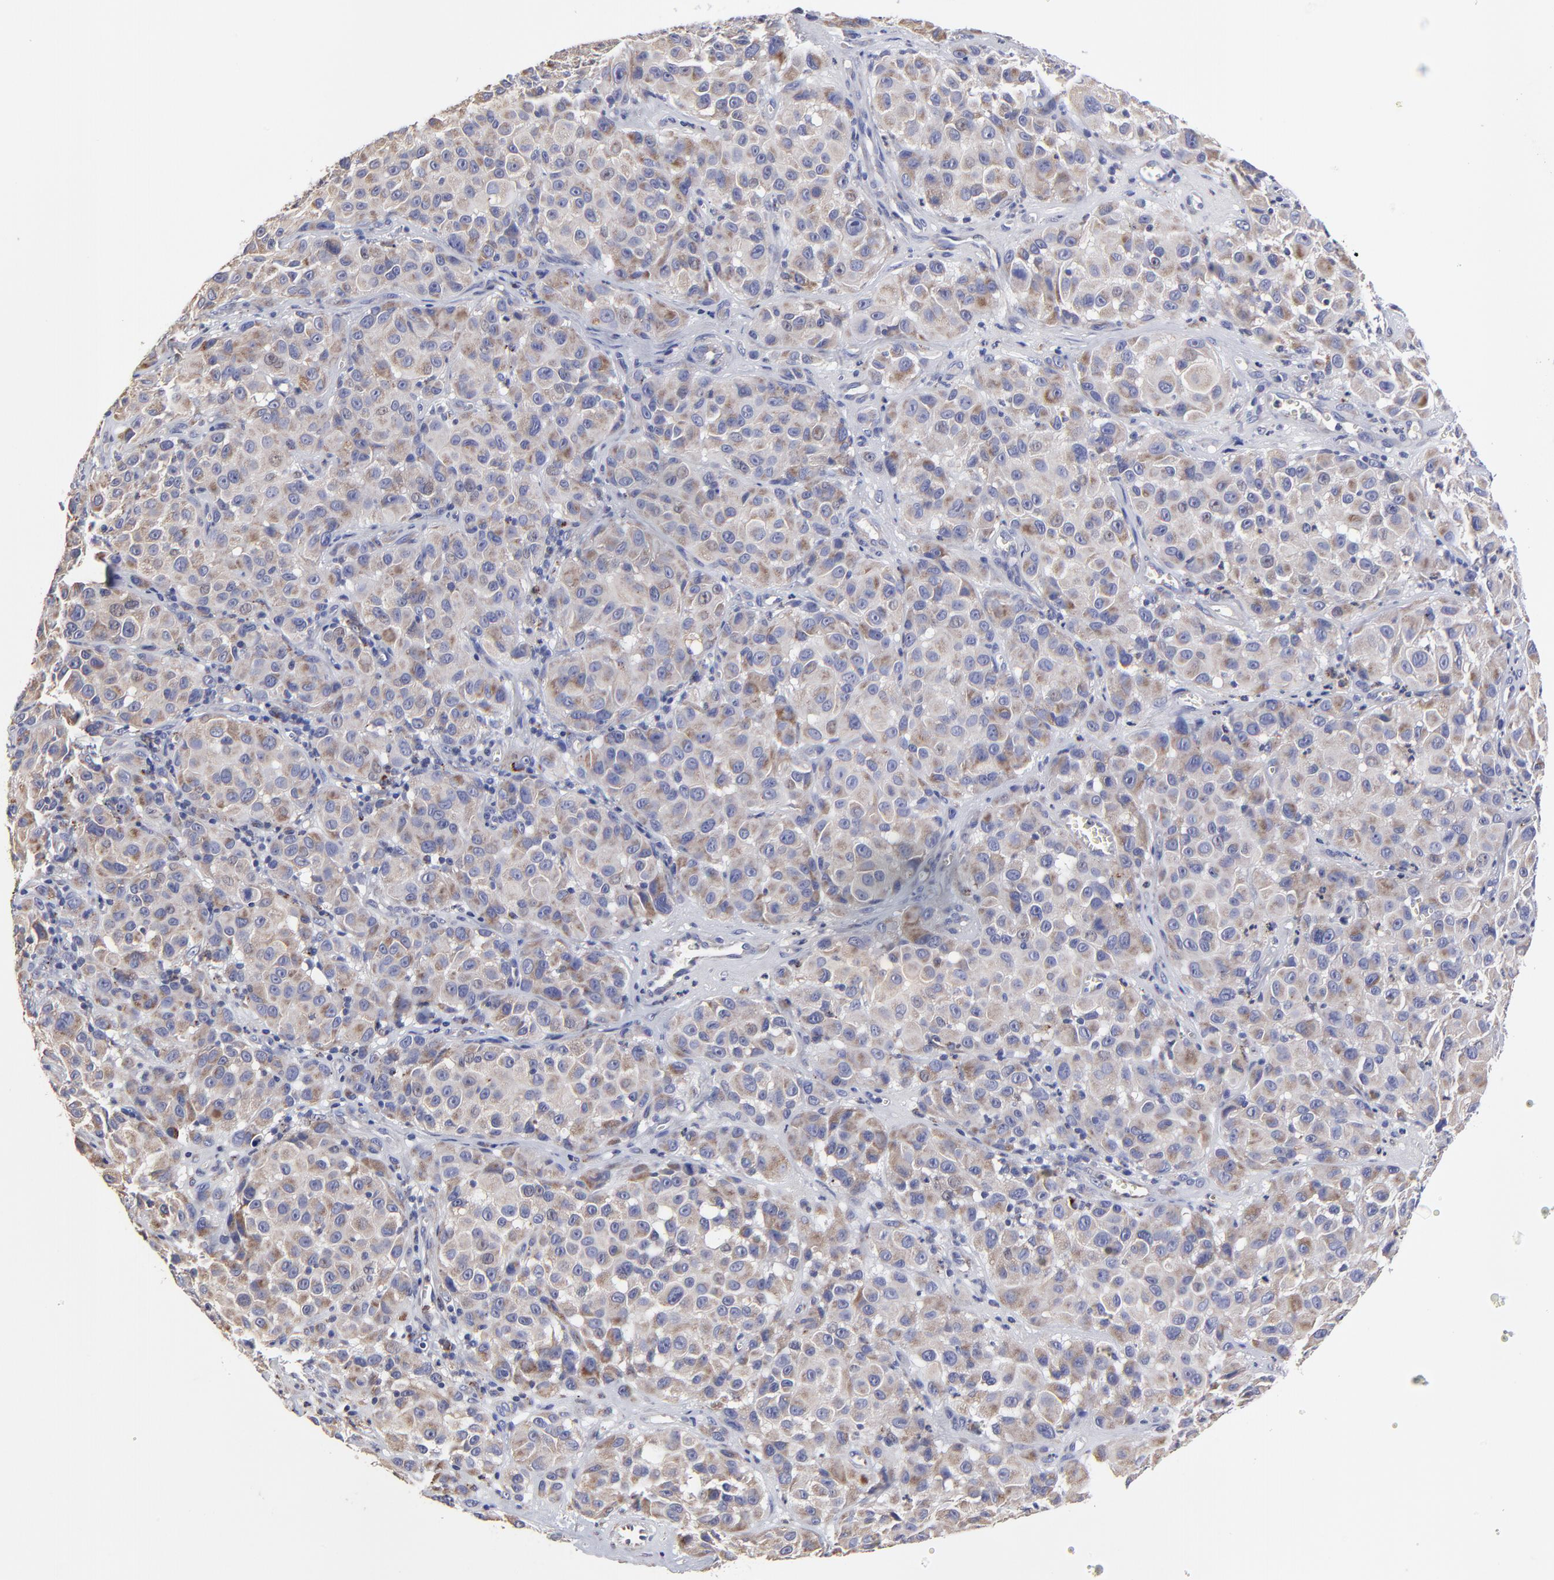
{"staining": {"intensity": "weak", "quantity": ">75%", "location": "cytoplasmic/membranous"}, "tissue": "melanoma", "cell_type": "Tumor cells", "image_type": "cancer", "snomed": [{"axis": "morphology", "description": "Malignant melanoma, NOS"}, {"axis": "topography", "description": "Skin"}], "caption": "IHC of melanoma reveals low levels of weak cytoplasmic/membranous staining in approximately >75% of tumor cells.", "gene": "GCSAM", "patient": {"sex": "female", "age": 21}}